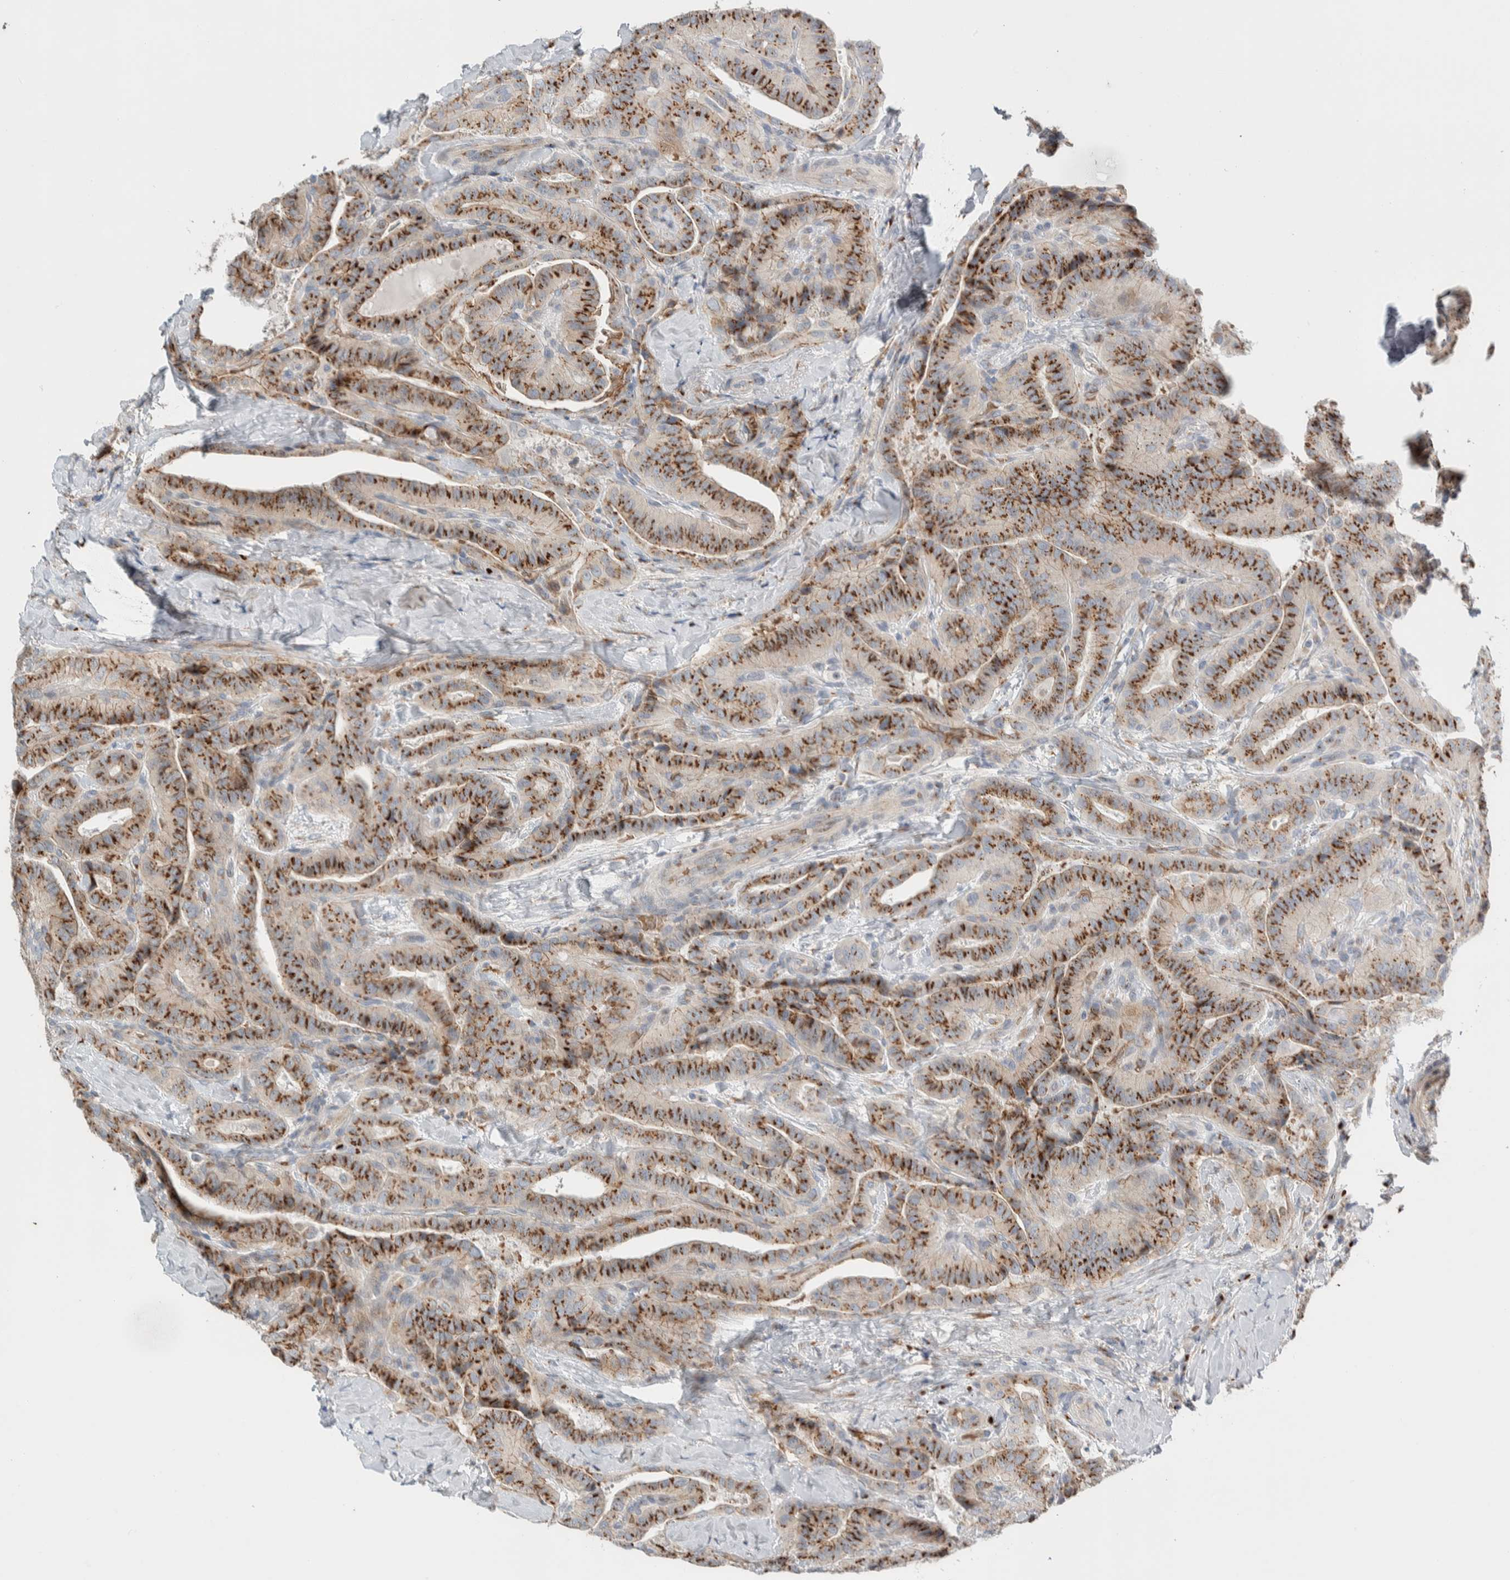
{"staining": {"intensity": "strong", "quantity": "25%-75%", "location": "cytoplasmic/membranous"}, "tissue": "thyroid cancer", "cell_type": "Tumor cells", "image_type": "cancer", "snomed": [{"axis": "morphology", "description": "Papillary adenocarcinoma, NOS"}, {"axis": "topography", "description": "Thyroid gland"}], "caption": "Immunohistochemistry image of thyroid cancer stained for a protein (brown), which shows high levels of strong cytoplasmic/membranous staining in approximately 25%-75% of tumor cells.", "gene": "SLC38A10", "patient": {"sex": "male", "age": 77}}